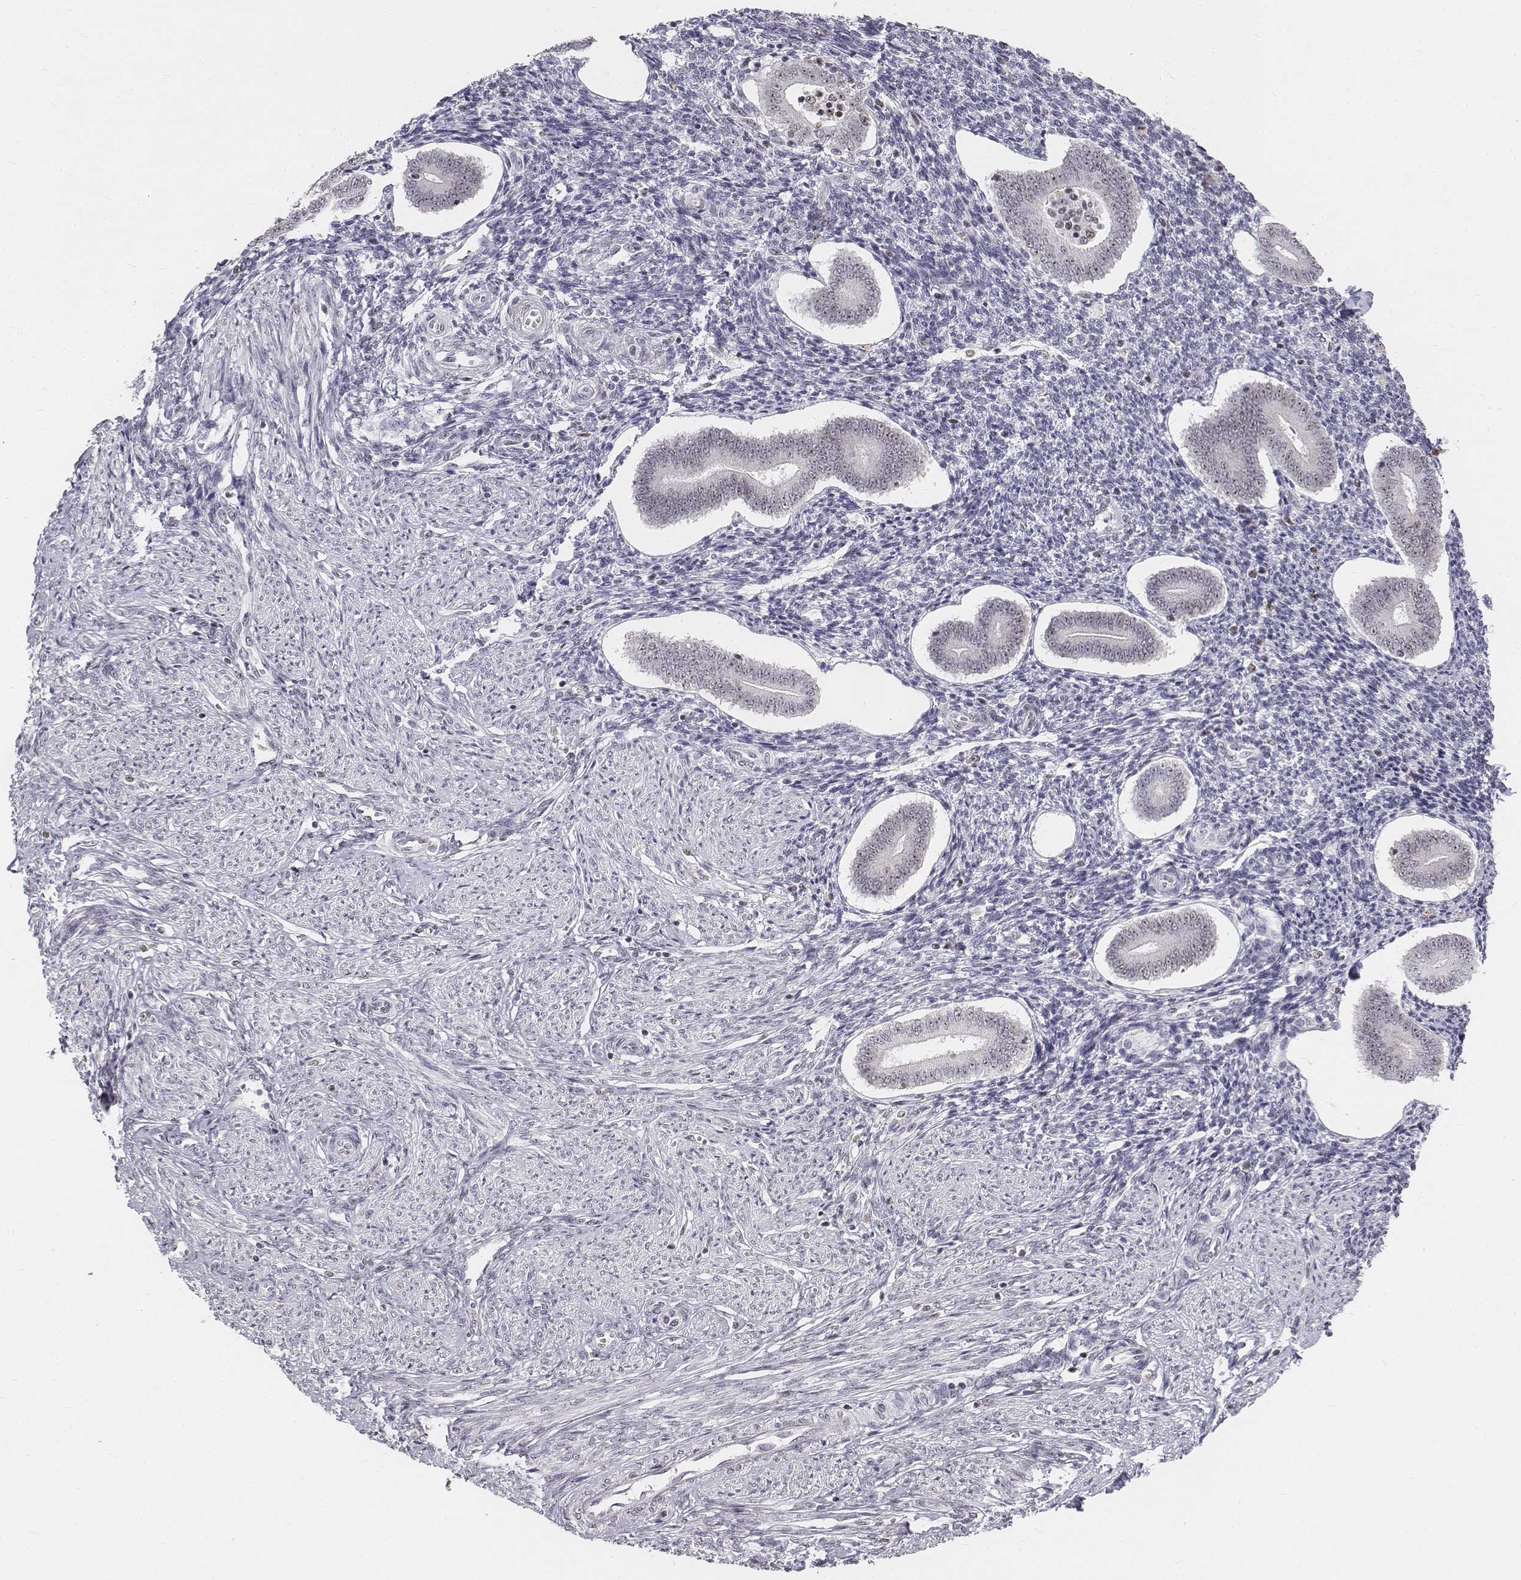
{"staining": {"intensity": "negative", "quantity": "none", "location": "none"}, "tissue": "endometrium", "cell_type": "Cells in endometrial stroma", "image_type": "normal", "snomed": [{"axis": "morphology", "description": "Normal tissue, NOS"}, {"axis": "topography", "description": "Endometrium"}], "caption": "Image shows no significant protein positivity in cells in endometrial stroma of benign endometrium.", "gene": "PHF6", "patient": {"sex": "female", "age": 40}}